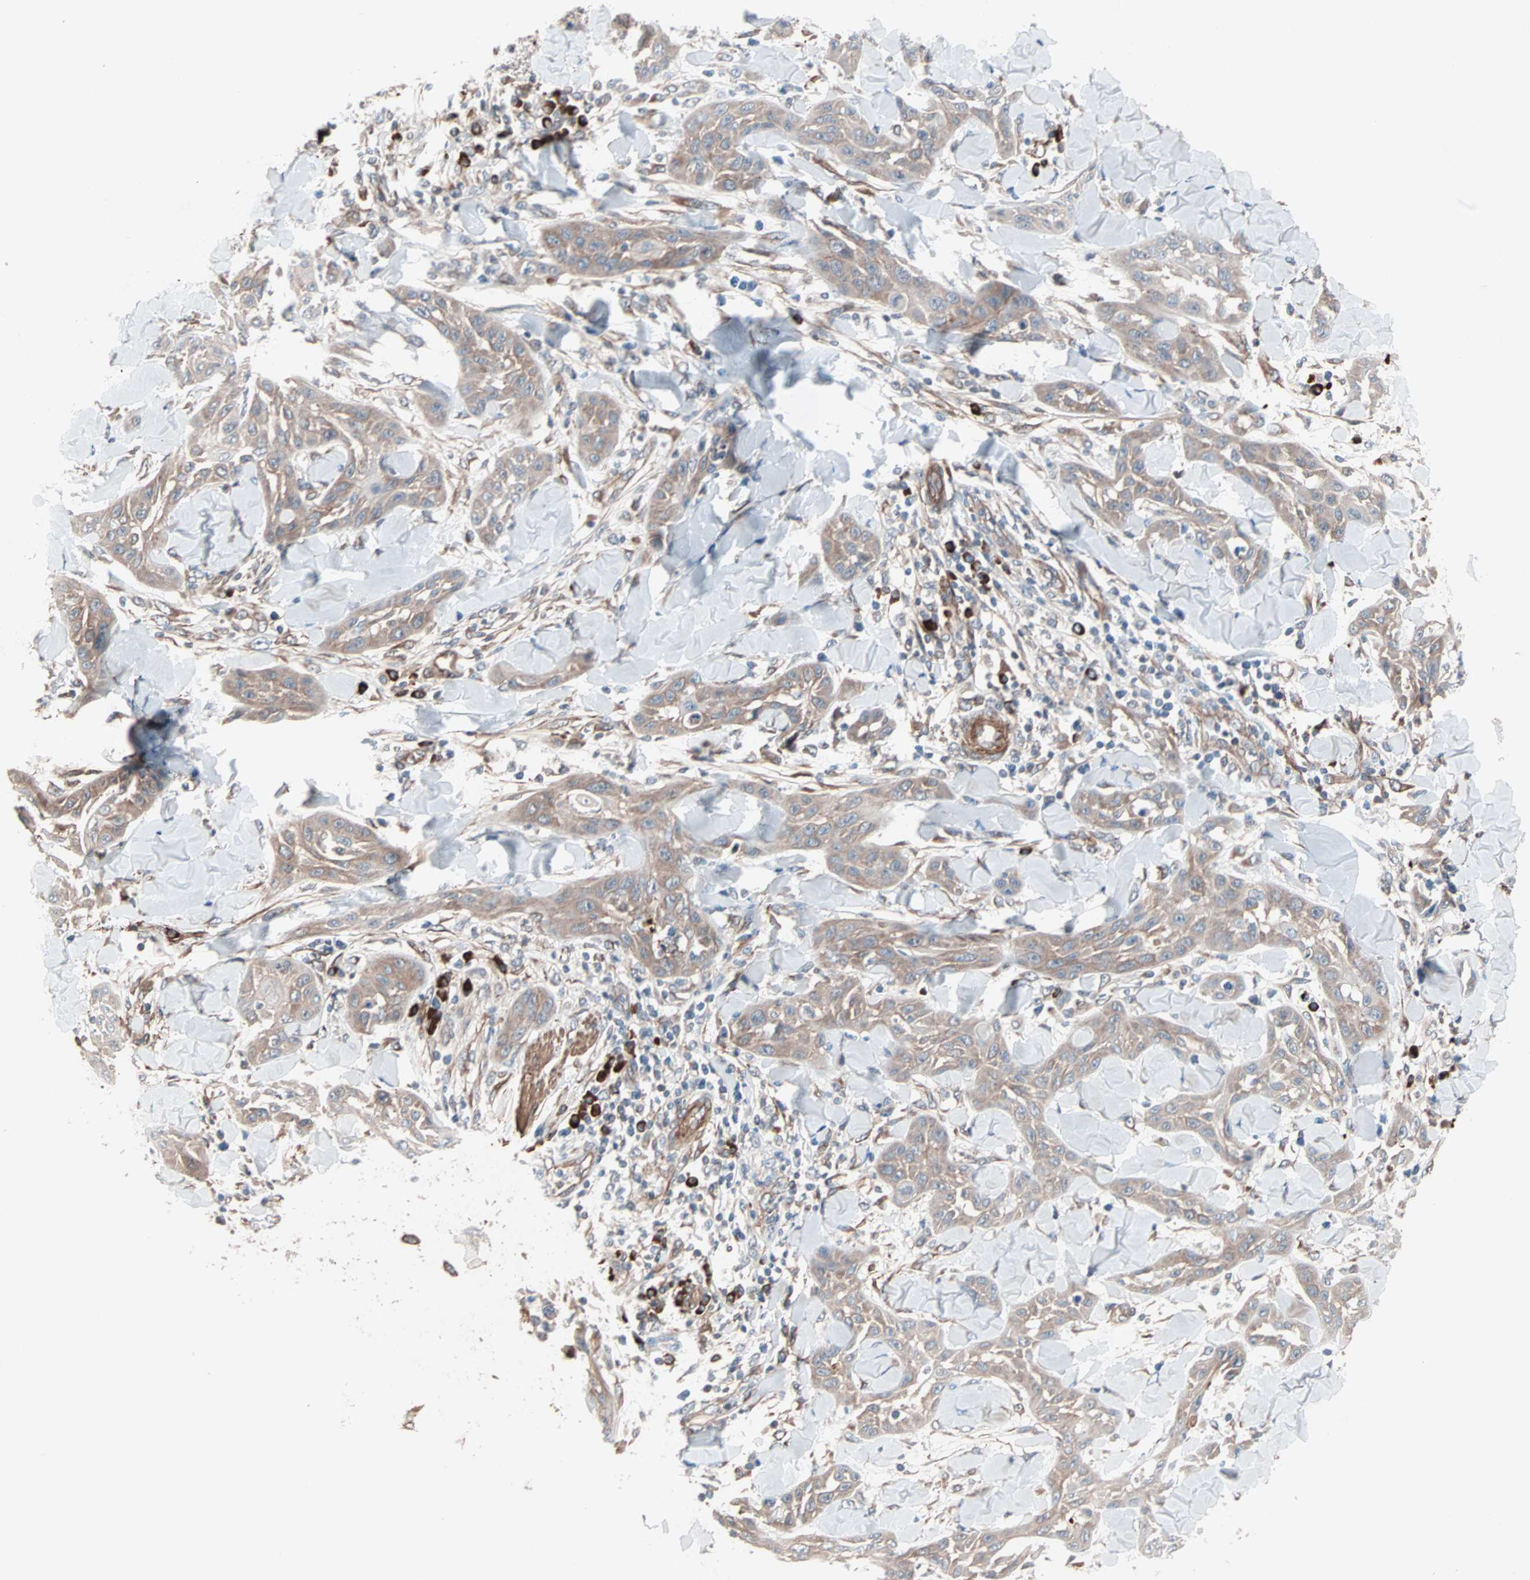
{"staining": {"intensity": "moderate", "quantity": ">75%", "location": "cytoplasmic/membranous"}, "tissue": "skin cancer", "cell_type": "Tumor cells", "image_type": "cancer", "snomed": [{"axis": "morphology", "description": "Squamous cell carcinoma, NOS"}, {"axis": "topography", "description": "Skin"}], "caption": "Approximately >75% of tumor cells in squamous cell carcinoma (skin) show moderate cytoplasmic/membranous protein positivity as visualized by brown immunohistochemical staining.", "gene": "ALG5", "patient": {"sex": "male", "age": 24}}